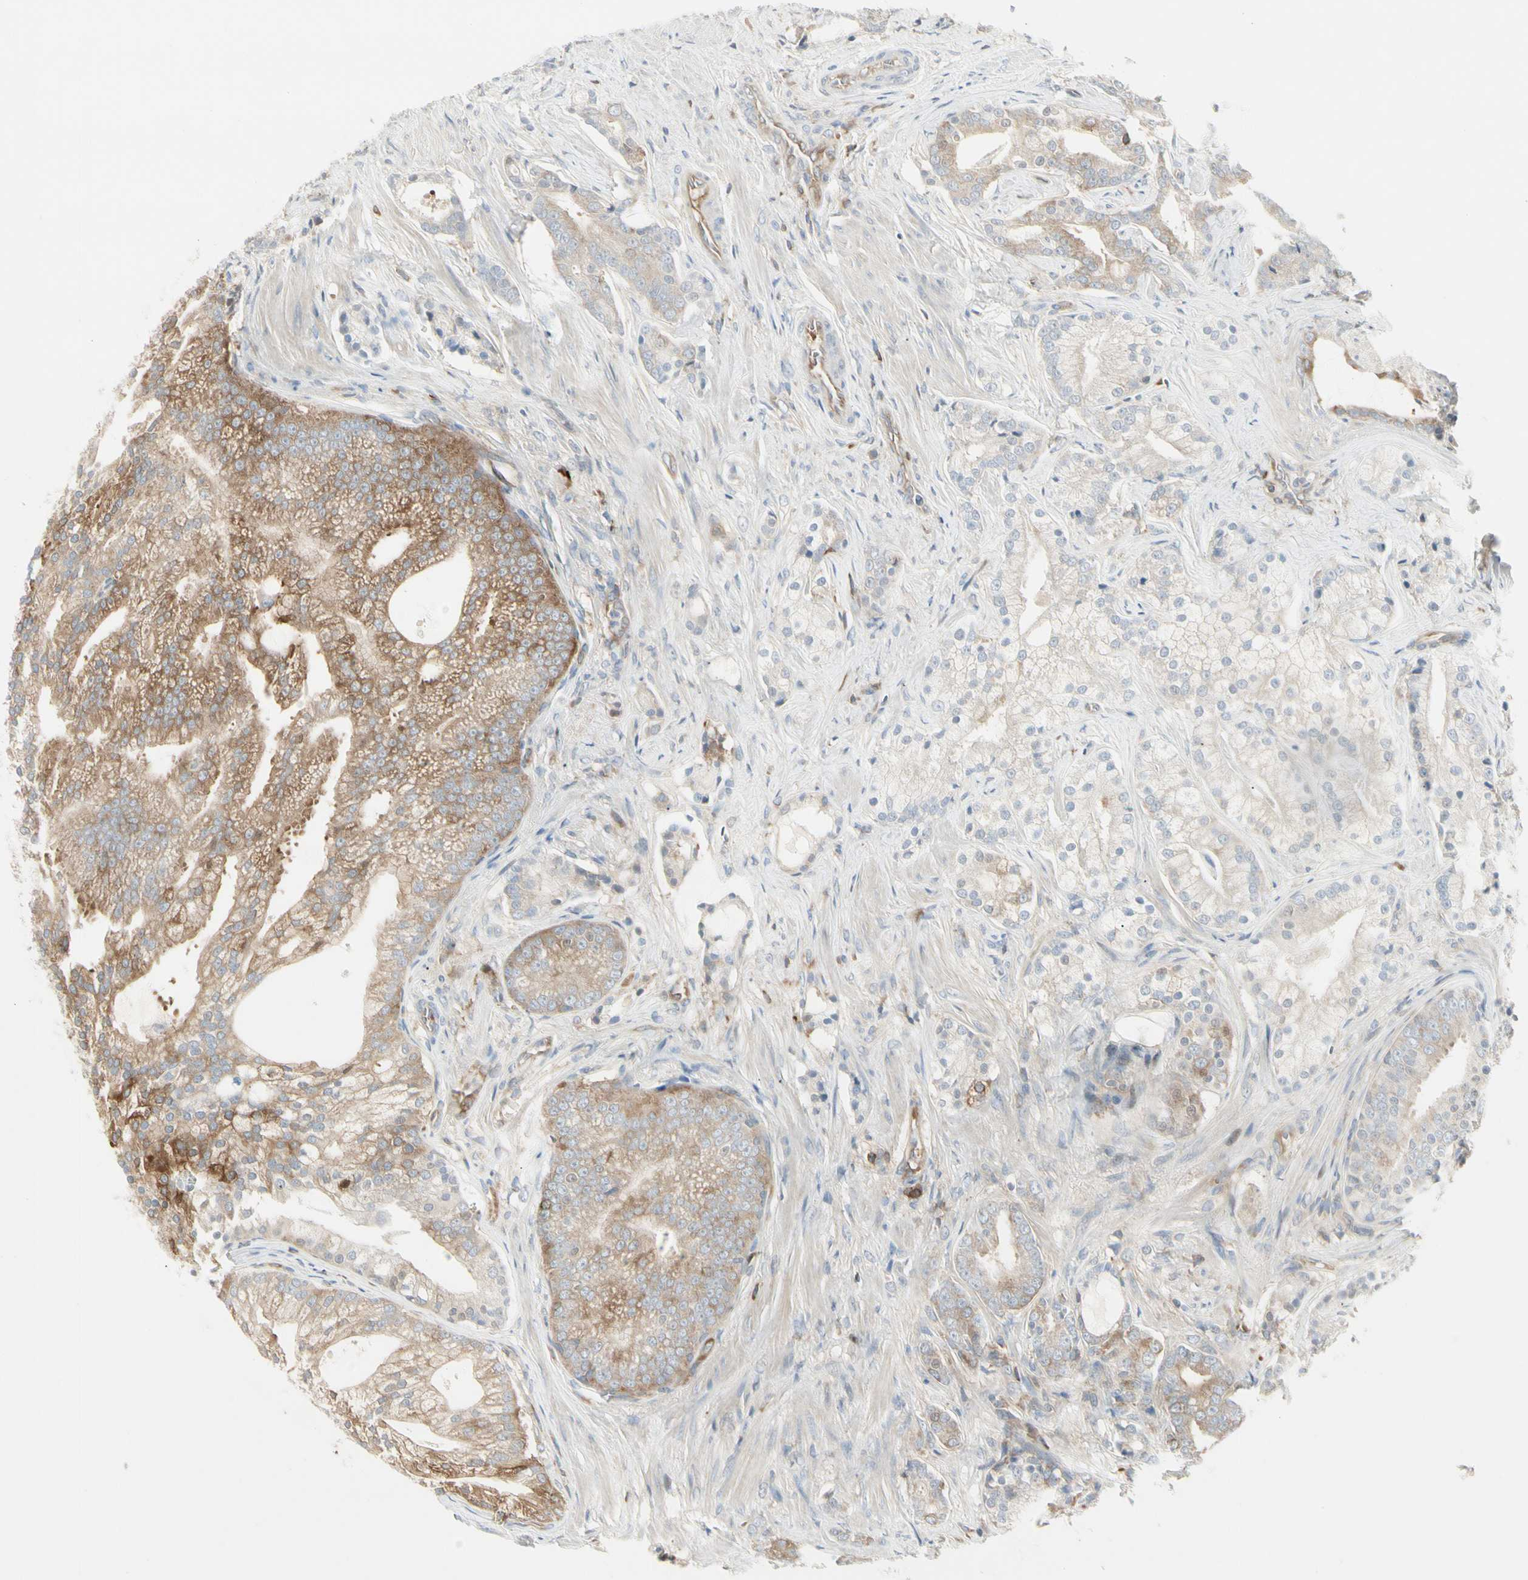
{"staining": {"intensity": "moderate", "quantity": ">75%", "location": "cytoplasmic/membranous"}, "tissue": "prostate cancer", "cell_type": "Tumor cells", "image_type": "cancer", "snomed": [{"axis": "morphology", "description": "Adenocarcinoma, Low grade"}, {"axis": "topography", "description": "Prostate"}], "caption": "An image of low-grade adenocarcinoma (prostate) stained for a protein shows moderate cytoplasmic/membranous brown staining in tumor cells.", "gene": "NFKB2", "patient": {"sex": "male", "age": 58}}